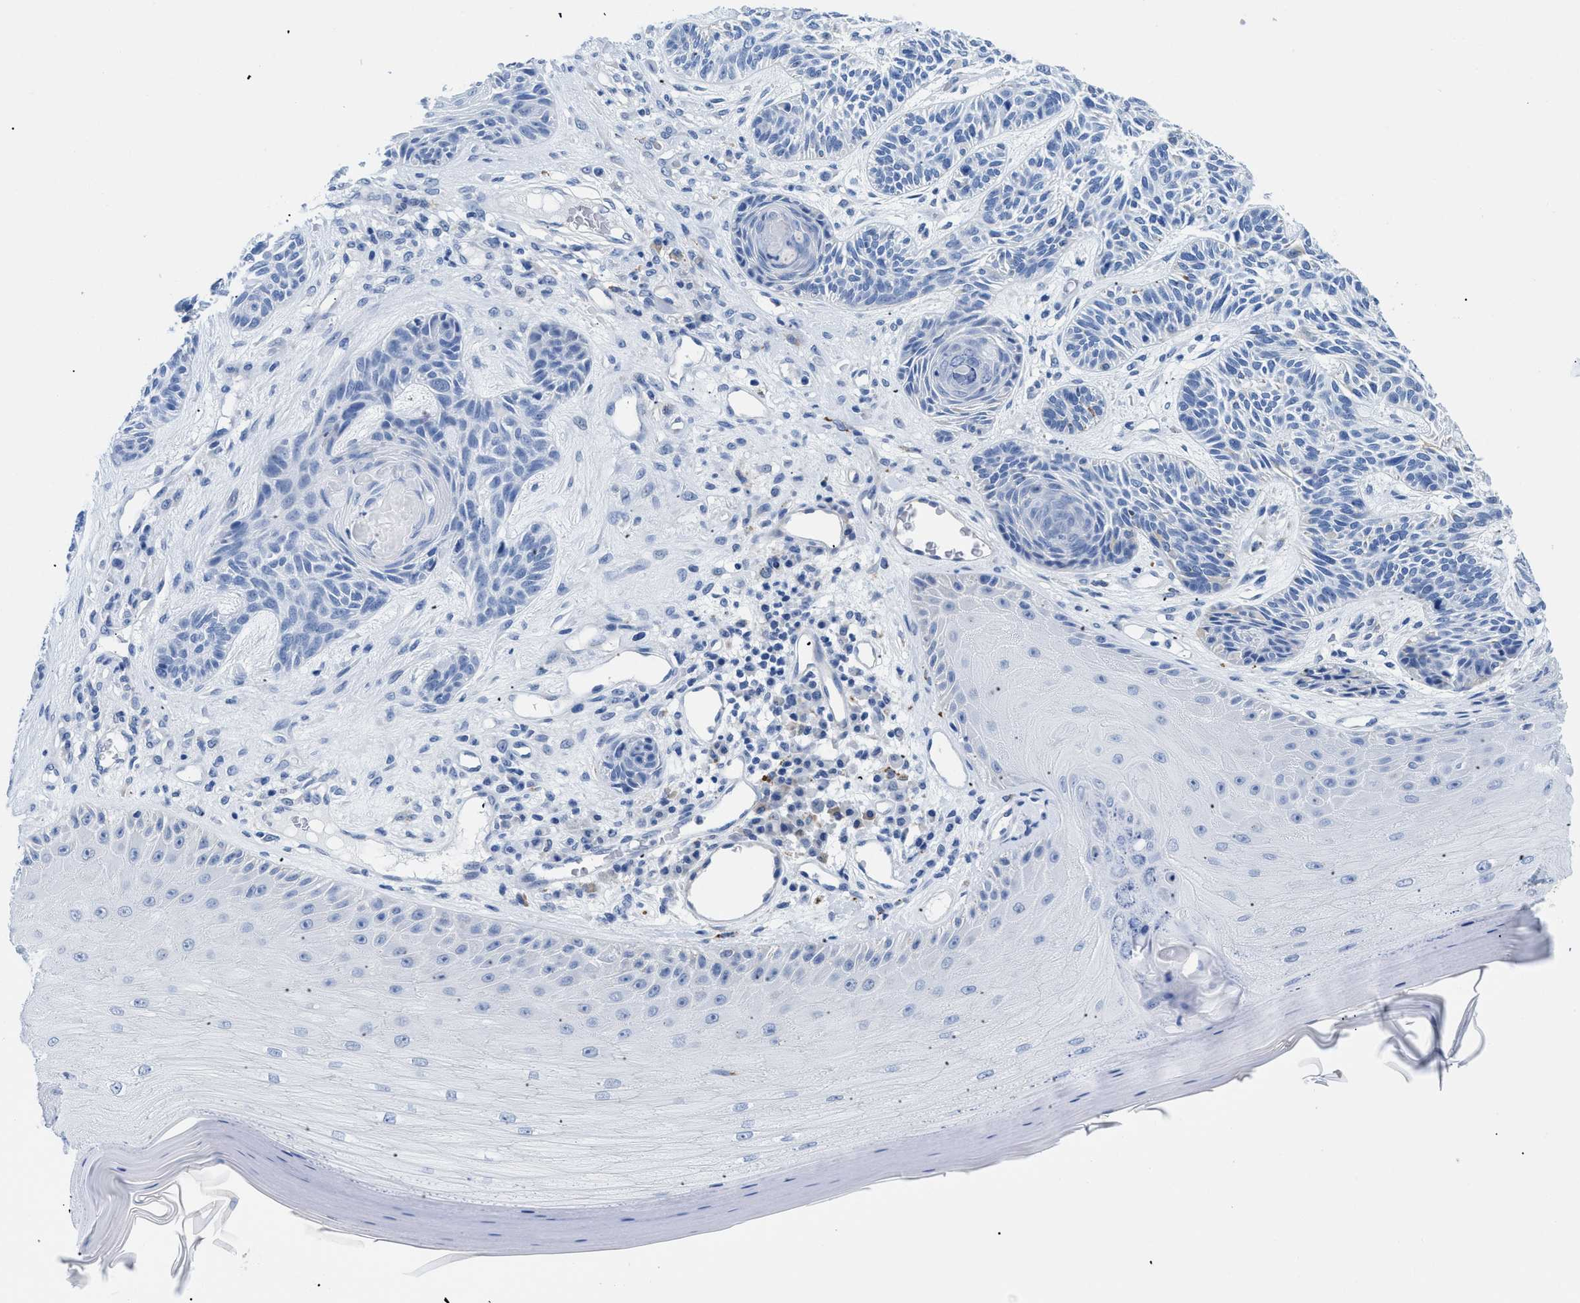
{"staining": {"intensity": "negative", "quantity": "none", "location": "none"}, "tissue": "skin cancer", "cell_type": "Tumor cells", "image_type": "cancer", "snomed": [{"axis": "morphology", "description": "Basal cell carcinoma"}, {"axis": "topography", "description": "Skin"}], "caption": "High magnification brightfield microscopy of skin cancer stained with DAB (brown) and counterstained with hematoxylin (blue): tumor cells show no significant staining.", "gene": "APOBEC2", "patient": {"sex": "male", "age": 55}}